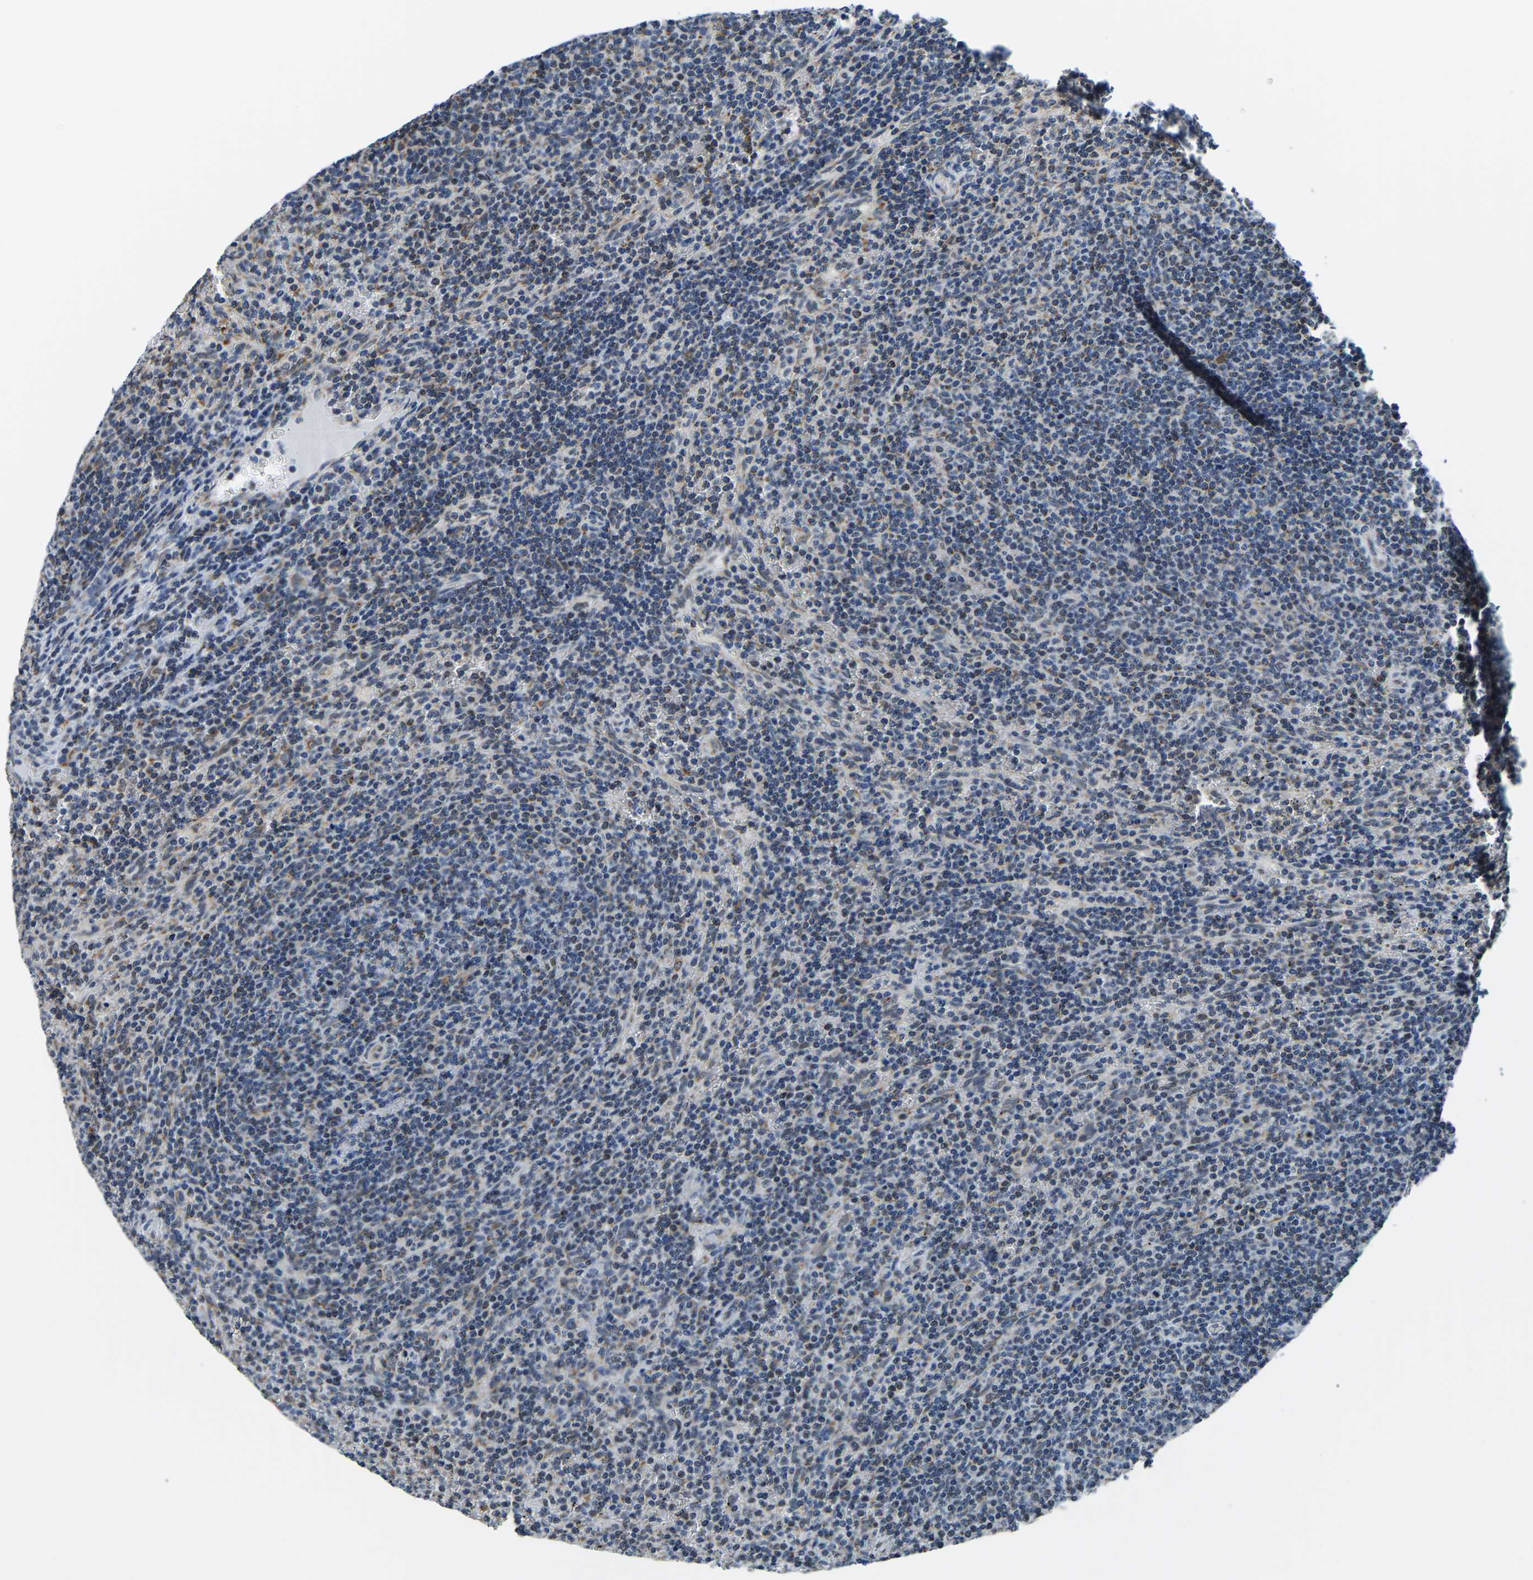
{"staining": {"intensity": "negative", "quantity": "none", "location": "none"}, "tissue": "lymphoma", "cell_type": "Tumor cells", "image_type": "cancer", "snomed": [{"axis": "morphology", "description": "Malignant lymphoma, non-Hodgkin's type, Low grade"}, {"axis": "topography", "description": "Spleen"}], "caption": "Immunohistochemistry (IHC) of human lymphoma shows no positivity in tumor cells. Brightfield microscopy of immunohistochemistry stained with DAB (brown) and hematoxylin (blue), captured at high magnification.", "gene": "BNIP3L", "patient": {"sex": "female", "age": 50}}